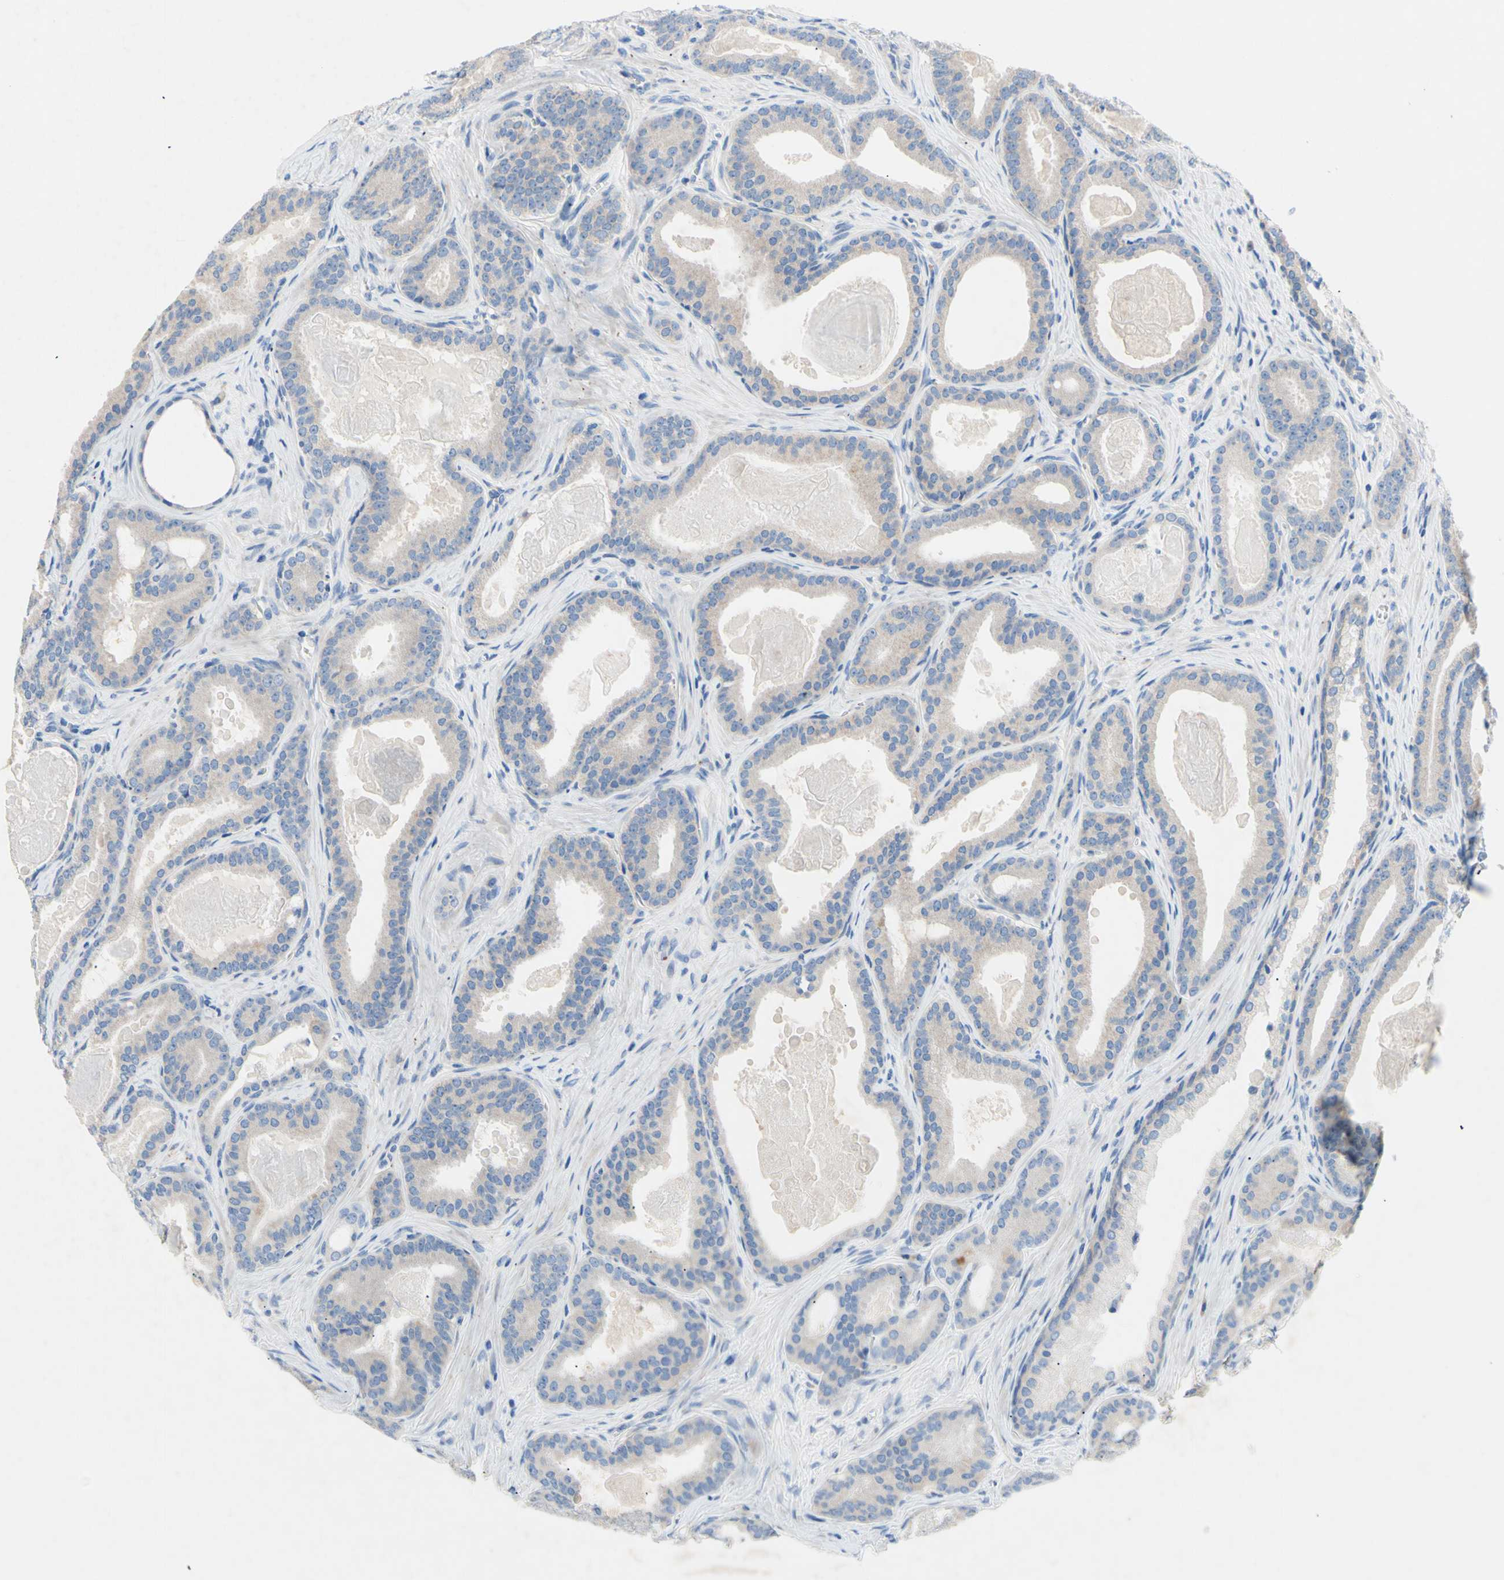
{"staining": {"intensity": "negative", "quantity": "none", "location": "none"}, "tissue": "prostate cancer", "cell_type": "Tumor cells", "image_type": "cancer", "snomed": [{"axis": "morphology", "description": "Adenocarcinoma, High grade"}, {"axis": "topography", "description": "Prostate"}], "caption": "Immunohistochemistry histopathology image of human prostate cancer (high-grade adenocarcinoma) stained for a protein (brown), which exhibits no positivity in tumor cells.", "gene": "TMIGD2", "patient": {"sex": "male", "age": 60}}